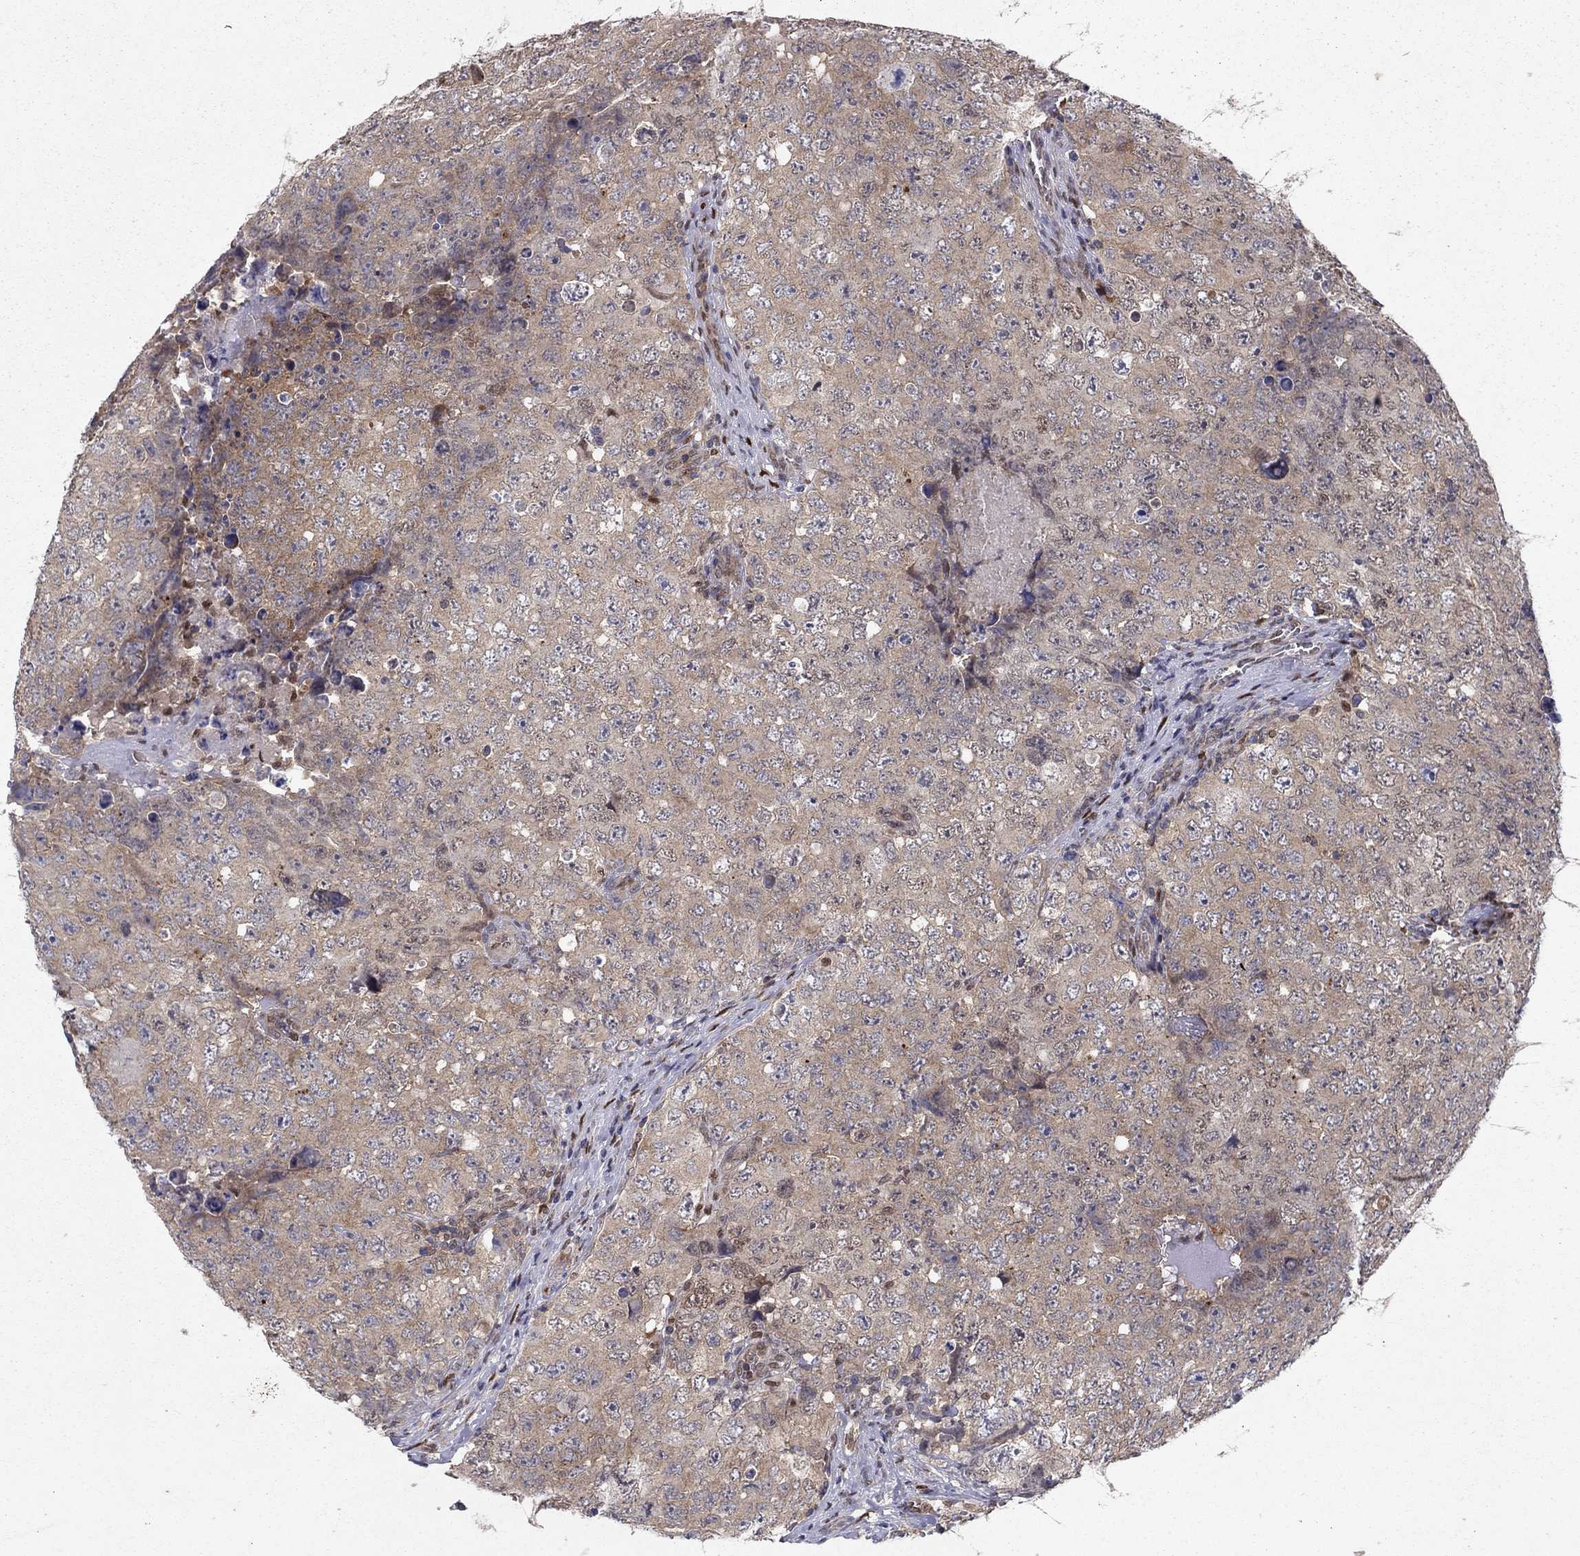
{"staining": {"intensity": "weak", "quantity": "<25%", "location": "cytoplasmic/membranous"}, "tissue": "testis cancer", "cell_type": "Tumor cells", "image_type": "cancer", "snomed": [{"axis": "morphology", "description": "Seminoma, NOS"}, {"axis": "topography", "description": "Testis"}], "caption": "Image shows no protein positivity in tumor cells of testis cancer tissue.", "gene": "CRTC1", "patient": {"sex": "male", "age": 34}}